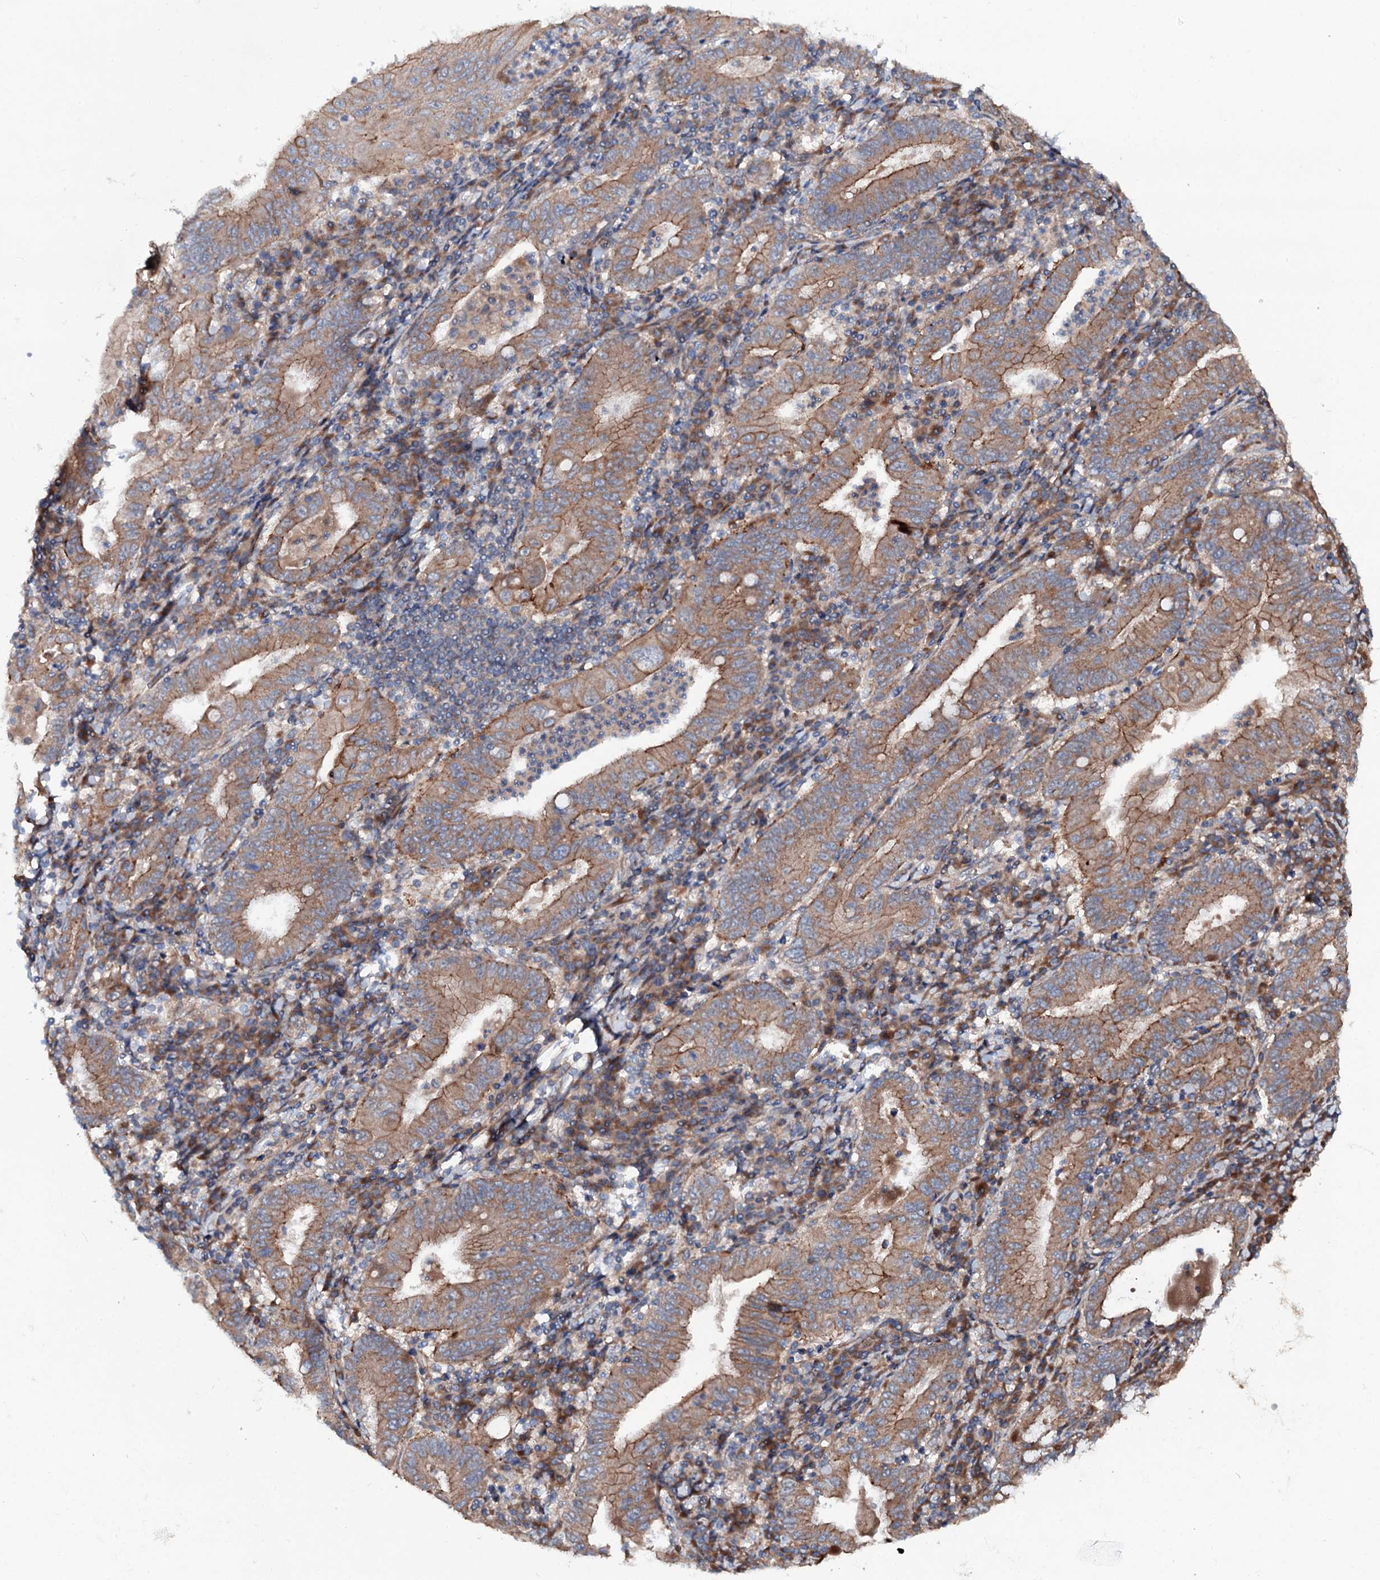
{"staining": {"intensity": "moderate", "quantity": "25%-75%", "location": "cytoplasmic/membranous"}, "tissue": "stomach cancer", "cell_type": "Tumor cells", "image_type": "cancer", "snomed": [{"axis": "morphology", "description": "Normal tissue, NOS"}, {"axis": "morphology", "description": "Adenocarcinoma, NOS"}, {"axis": "topography", "description": "Esophagus"}, {"axis": "topography", "description": "Stomach, upper"}, {"axis": "topography", "description": "Peripheral nerve tissue"}], "caption": "Stomach adenocarcinoma tissue shows moderate cytoplasmic/membranous positivity in approximately 25%-75% of tumor cells, visualized by immunohistochemistry. (IHC, brightfield microscopy, high magnification).", "gene": "ADGRG4", "patient": {"sex": "male", "age": 62}}